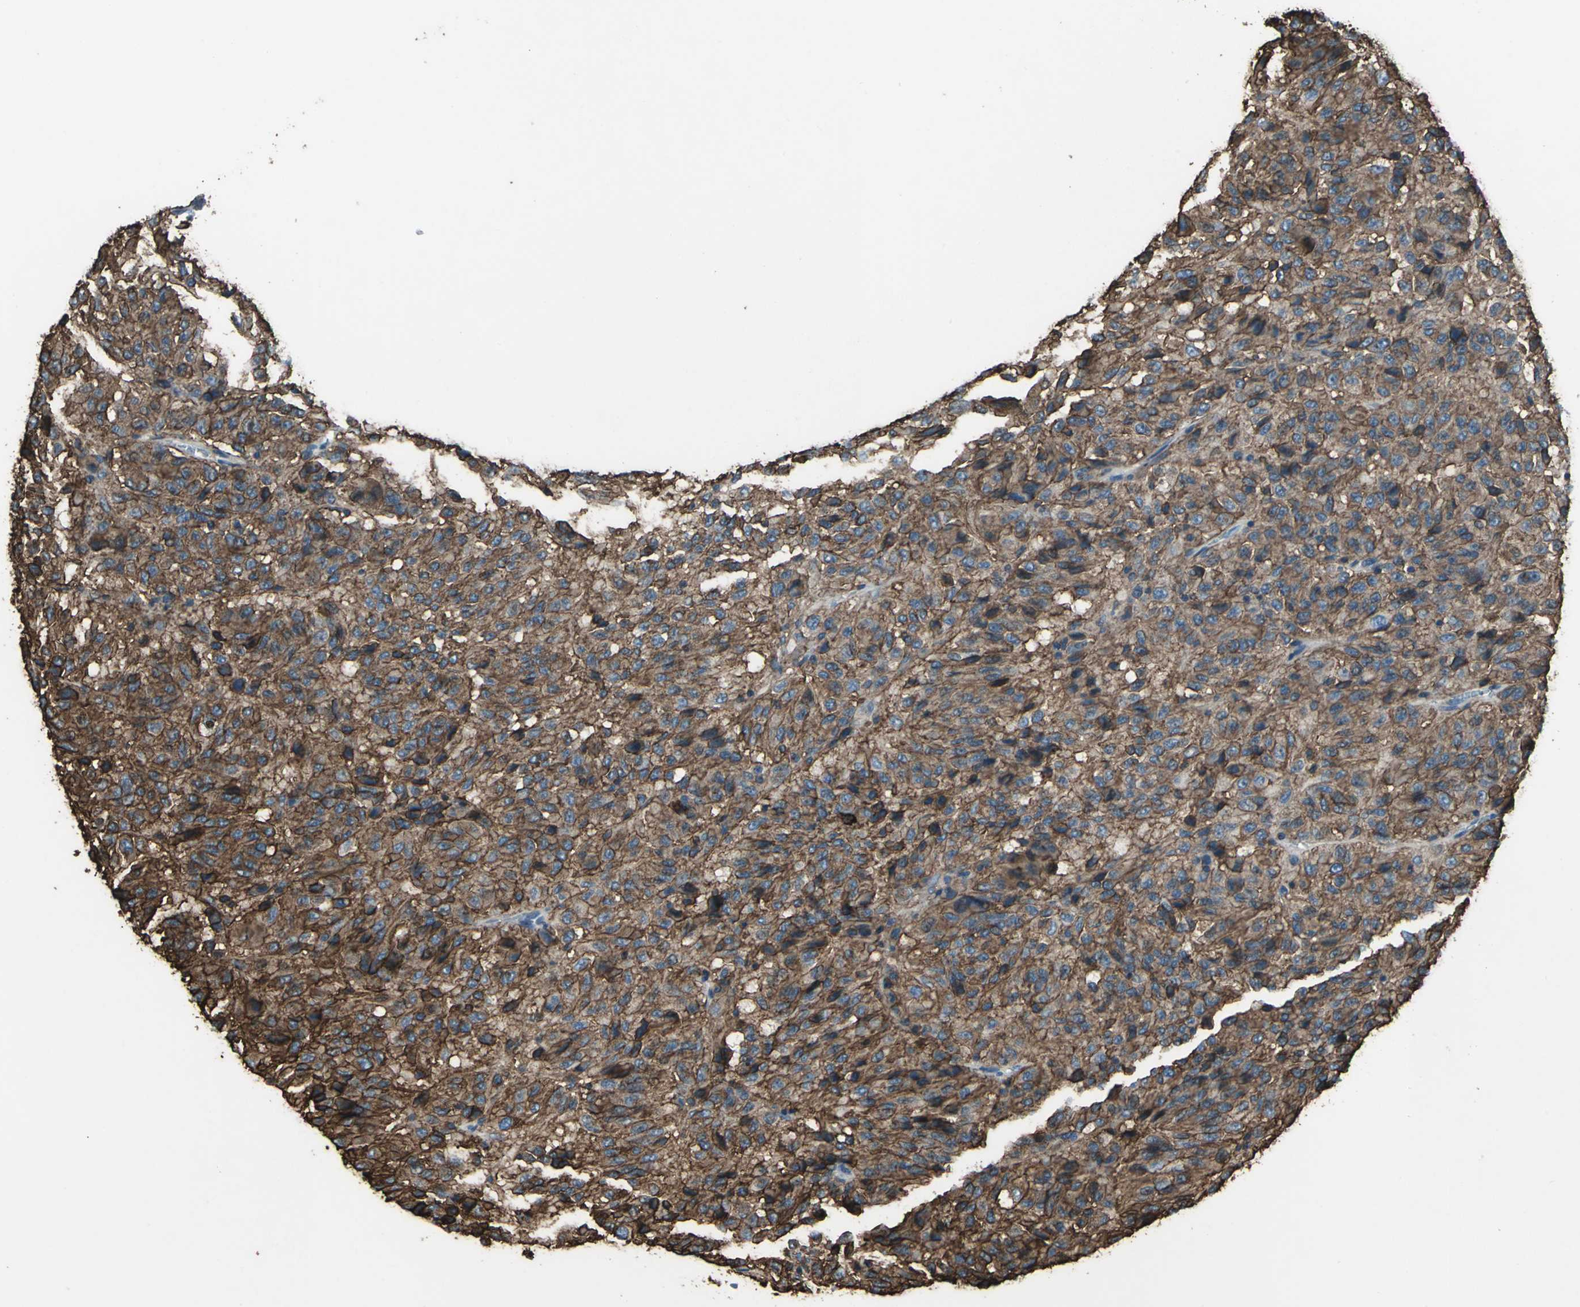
{"staining": {"intensity": "strong", "quantity": ">75%", "location": "cytoplasmic/membranous"}, "tissue": "melanoma", "cell_type": "Tumor cells", "image_type": "cancer", "snomed": [{"axis": "morphology", "description": "Malignant melanoma, Metastatic site"}, {"axis": "topography", "description": "Lung"}], "caption": "Immunohistochemistry (IHC) (DAB) staining of human melanoma demonstrates strong cytoplasmic/membranous protein staining in about >75% of tumor cells.", "gene": "CD44", "patient": {"sex": "male", "age": 64}}